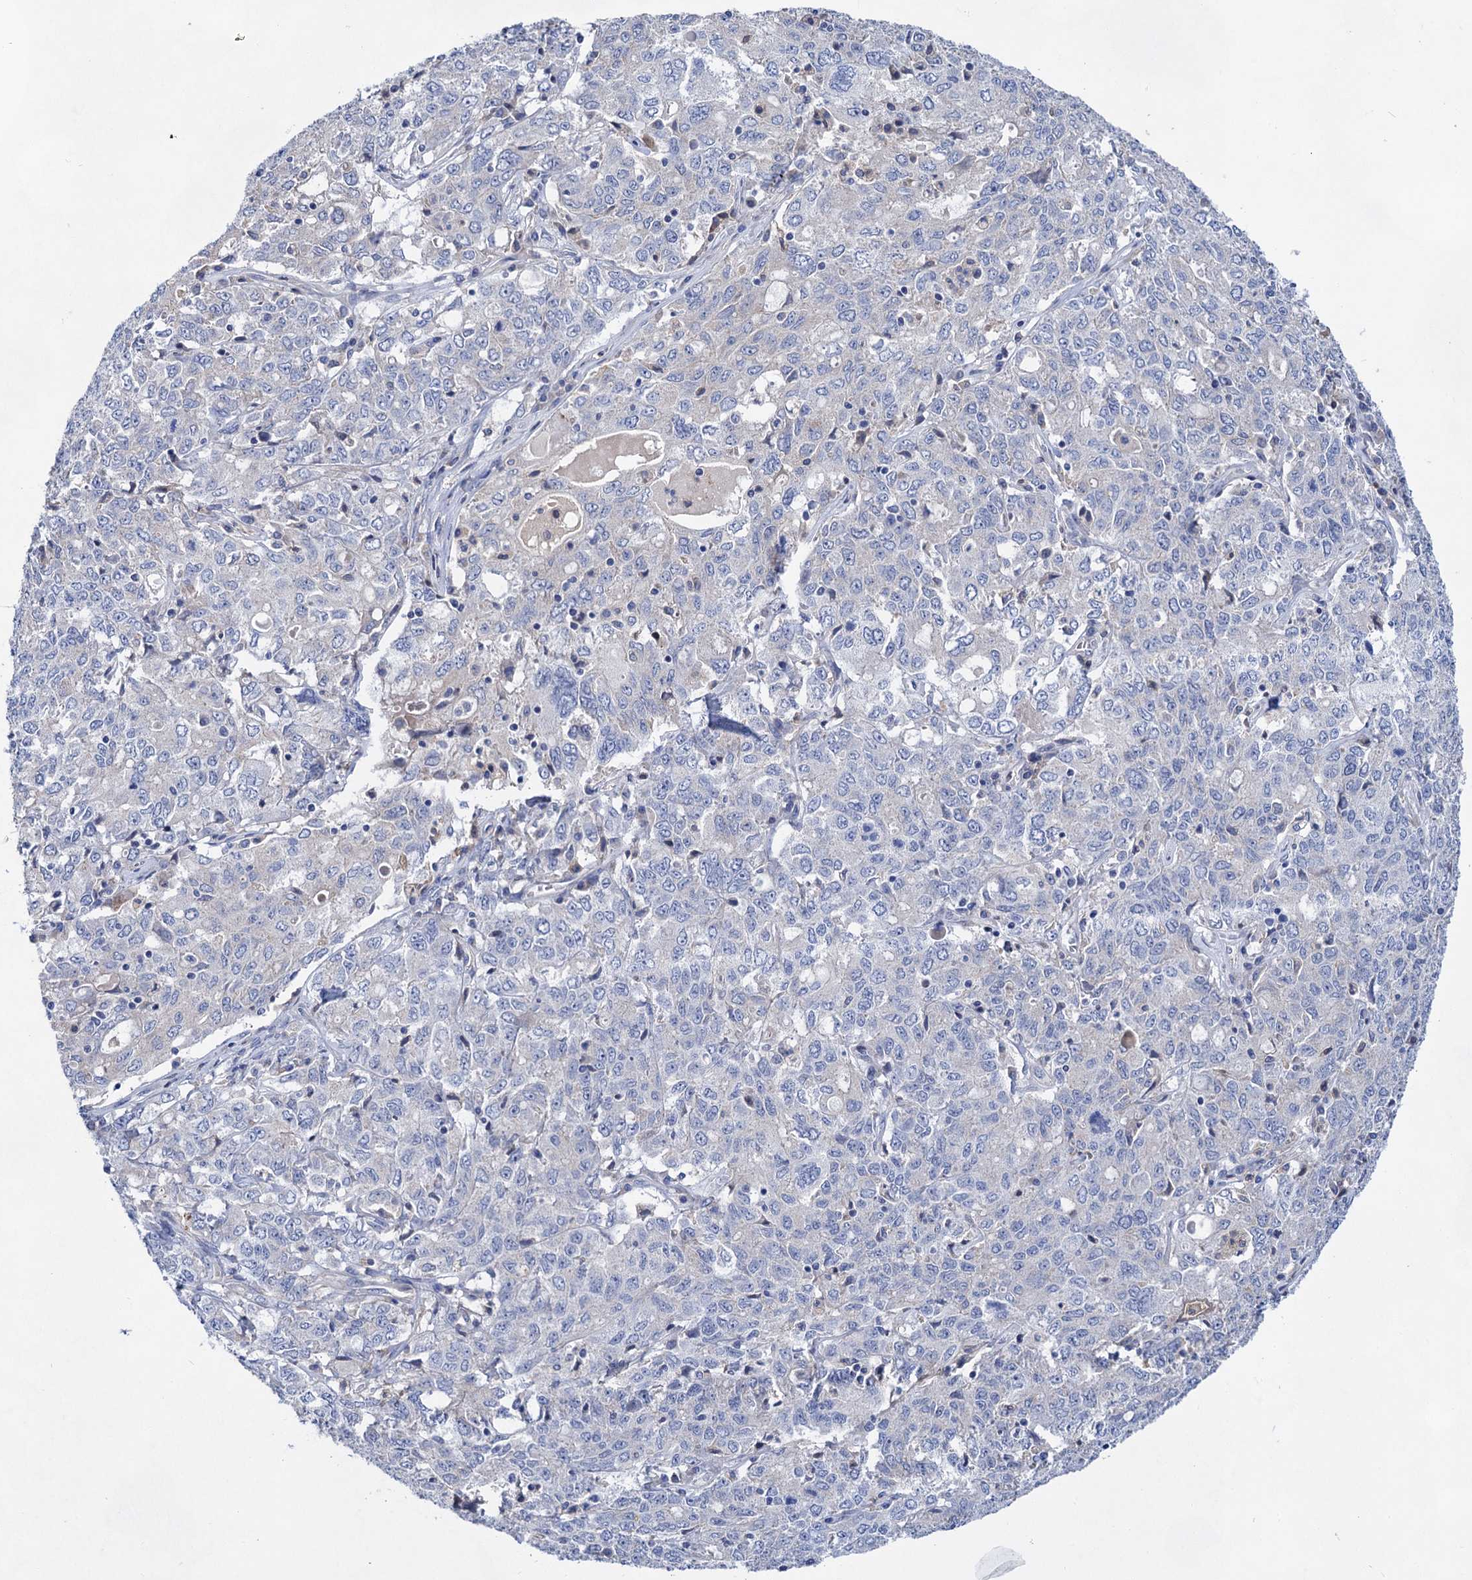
{"staining": {"intensity": "negative", "quantity": "none", "location": "none"}, "tissue": "ovarian cancer", "cell_type": "Tumor cells", "image_type": "cancer", "snomed": [{"axis": "morphology", "description": "Carcinoma, endometroid"}, {"axis": "topography", "description": "Ovary"}], "caption": "A histopathology image of ovarian cancer (endometroid carcinoma) stained for a protein shows no brown staining in tumor cells. (DAB (3,3'-diaminobenzidine) immunohistochemistry (IHC), high magnification).", "gene": "GPR155", "patient": {"sex": "female", "age": 62}}